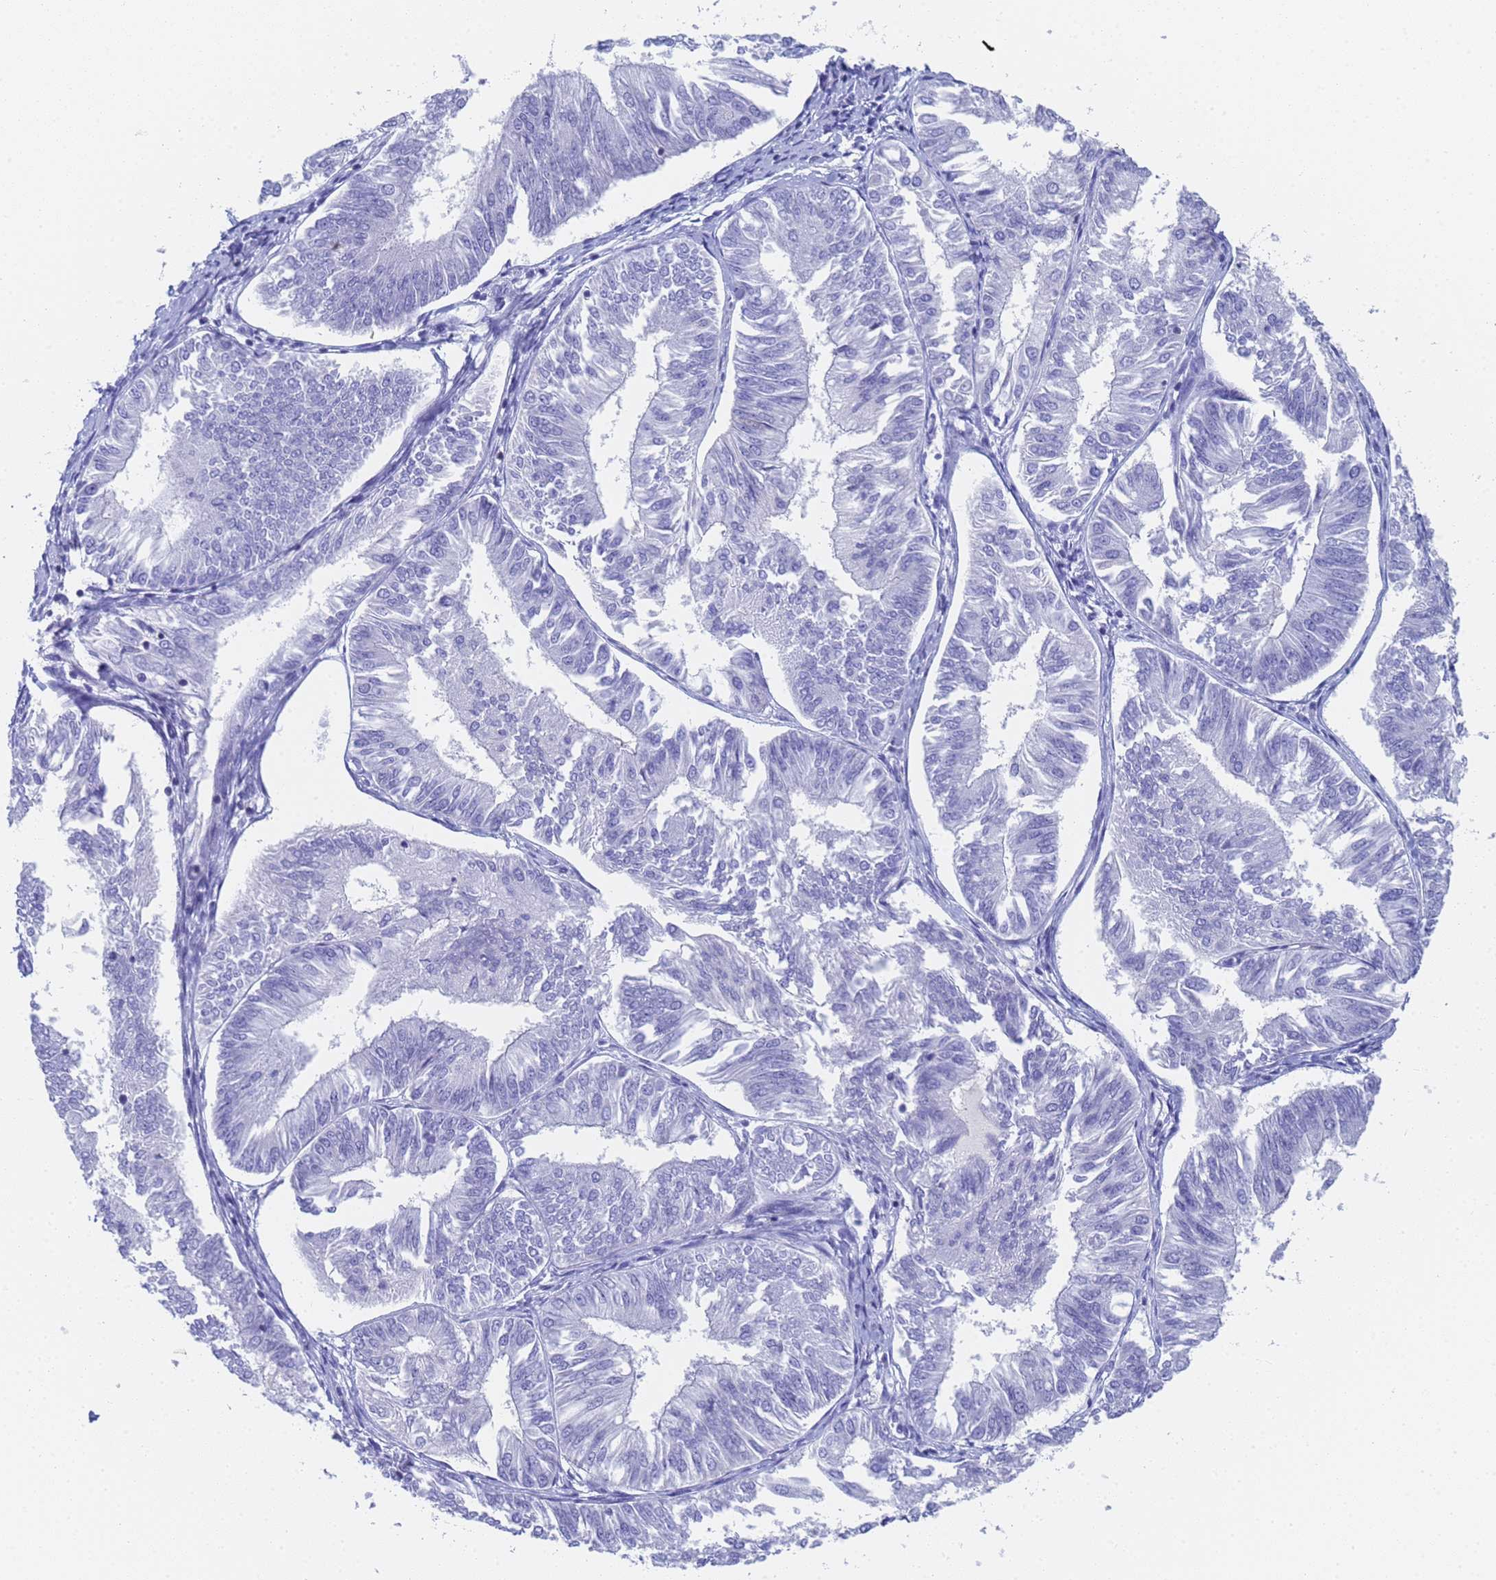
{"staining": {"intensity": "negative", "quantity": "none", "location": "none"}, "tissue": "endometrial cancer", "cell_type": "Tumor cells", "image_type": "cancer", "snomed": [{"axis": "morphology", "description": "Adenocarcinoma, NOS"}, {"axis": "topography", "description": "Endometrium"}], "caption": "An image of human endometrial cancer is negative for staining in tumor cells.", "gene": "STATH", "patient": {"sex": "female", "age": 58}}